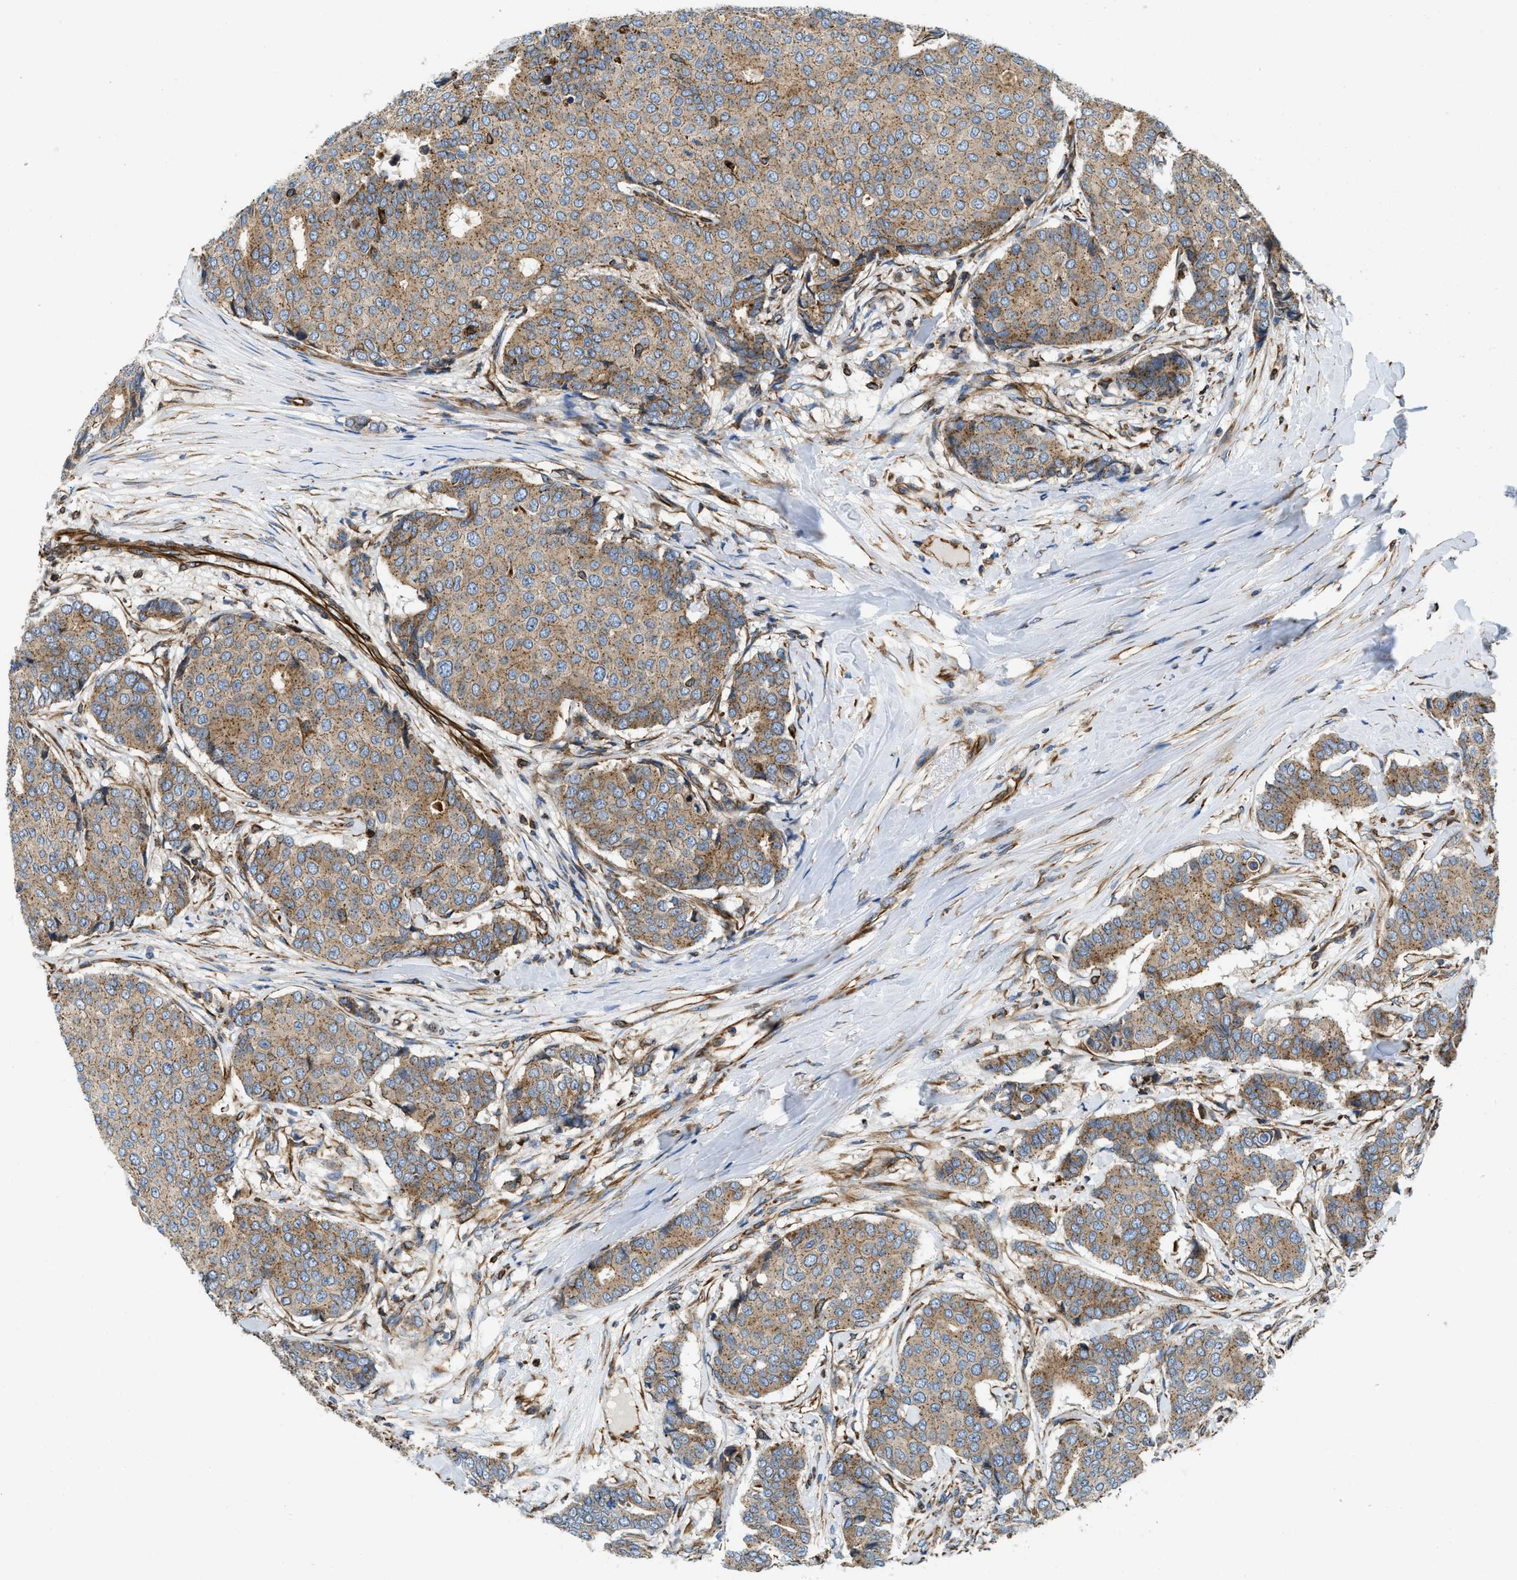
{"staining": {"intensity": "weak", "quantity": ">75%", "location": "cytoplasmic/membranous"}, "tissue": "breast cancer", "cell_type": "Tumor cells", "image_type": "cancer", "snomed": [{"axis": "morphology", "description": "Duct carcinoma"}, {"axis": "topography", "description": "Breast"}], "caption": "IHC histopathology image of human breast cancer (invasive ductal carcinoma) stained for a protein (brown), which exhibits low levels of weak cytoplasmic/membranous staining in approximately >75% of tumor cells.", "gene": "HSD17B12", "patient": {"sex": "female", "age": 75}}